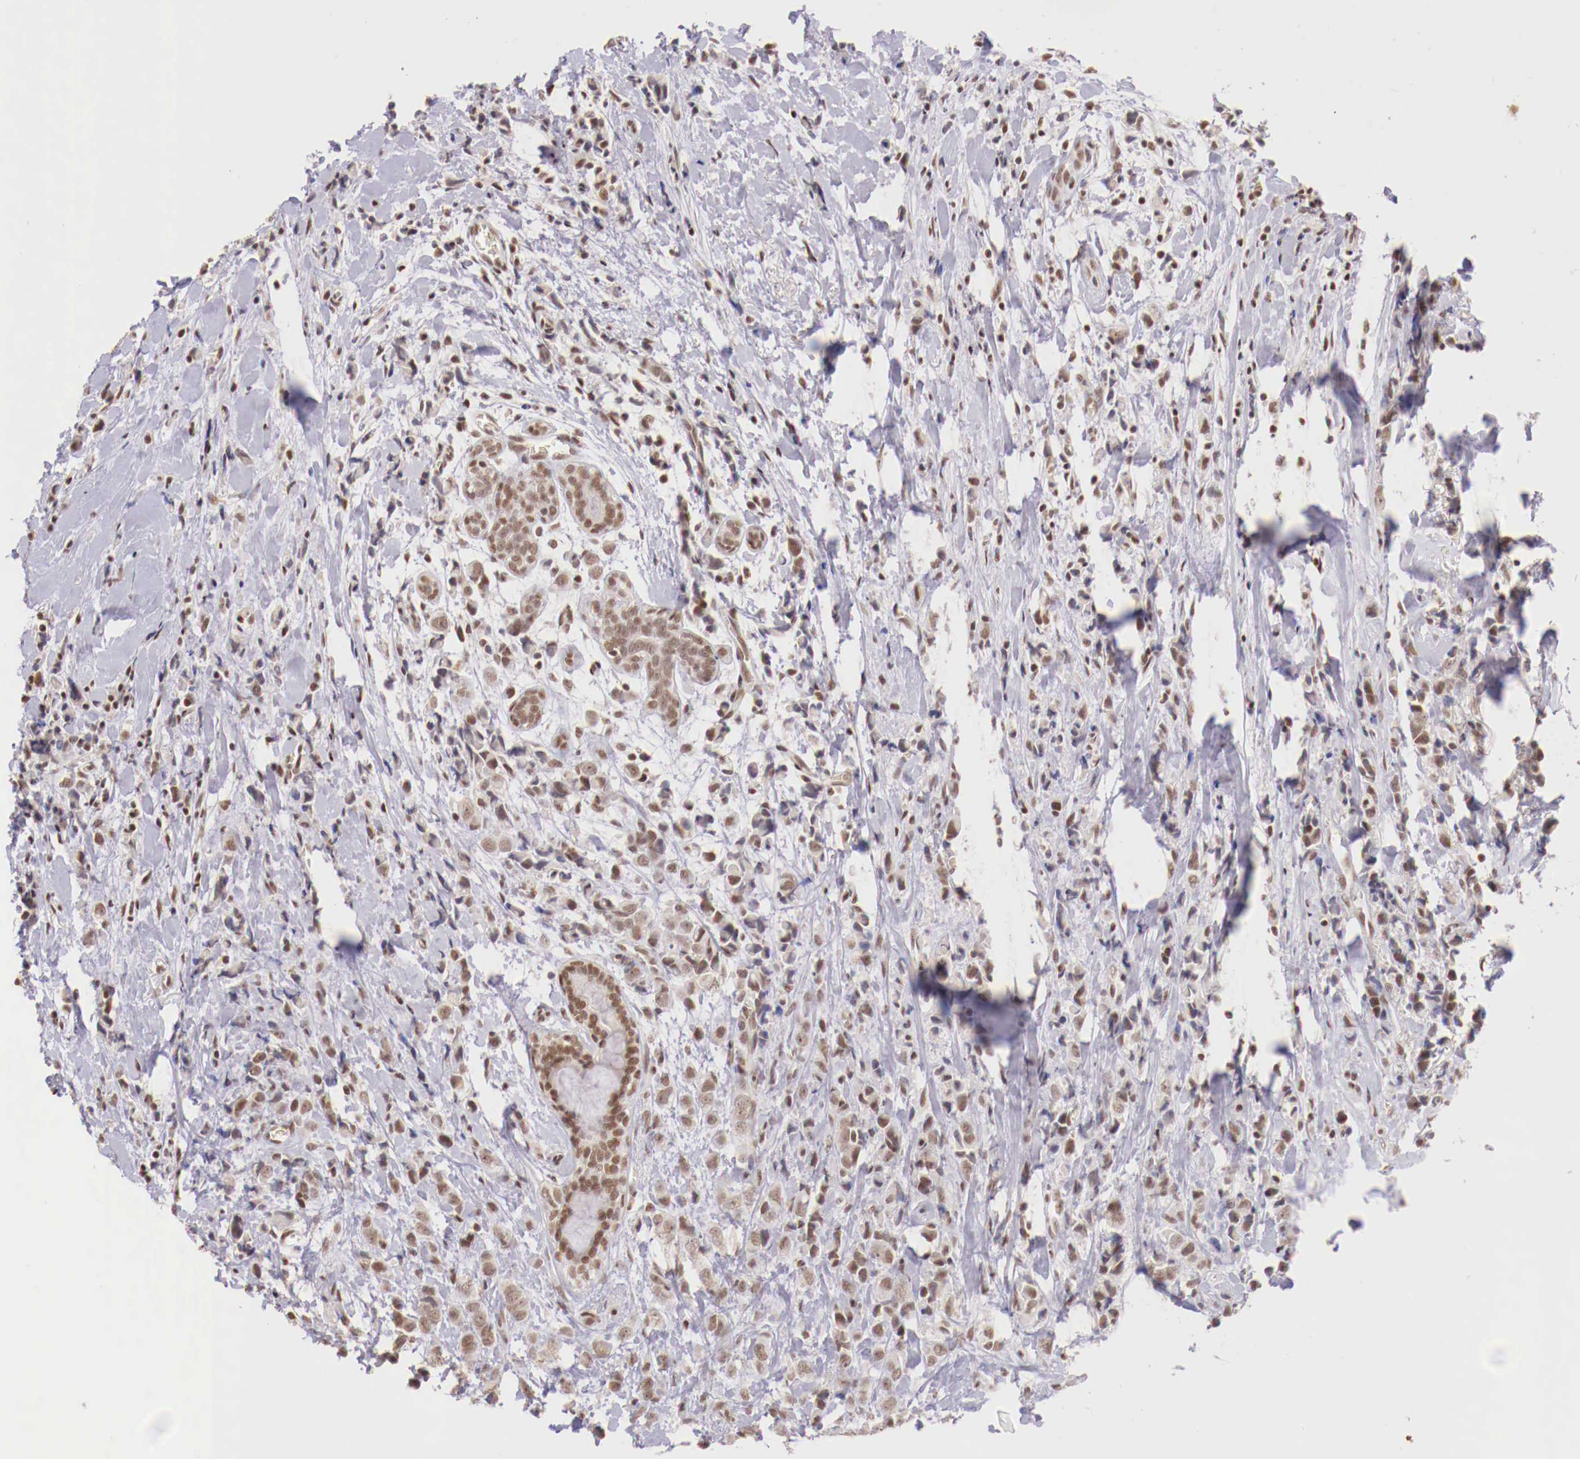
{"staining": {"intensity": "weak", "quantity": "25%-75%", "location": "nuclear"}, "tissue": "breast cancer", "cell_type": "Tumor cells", "image_type": "cancer", "snomed": [{"axis": "morphology", "description": "Lobular carcinoma"}, {"axis": "topography", "description": "Breast"}], "caption": "A low amount of weak nuclear expression is appreciated in about 25%-75% of tumor cells in lobular carcinoma (breast) tissue.", "gene": "SP1", "patient": {"sex": "female", "age": 57}}